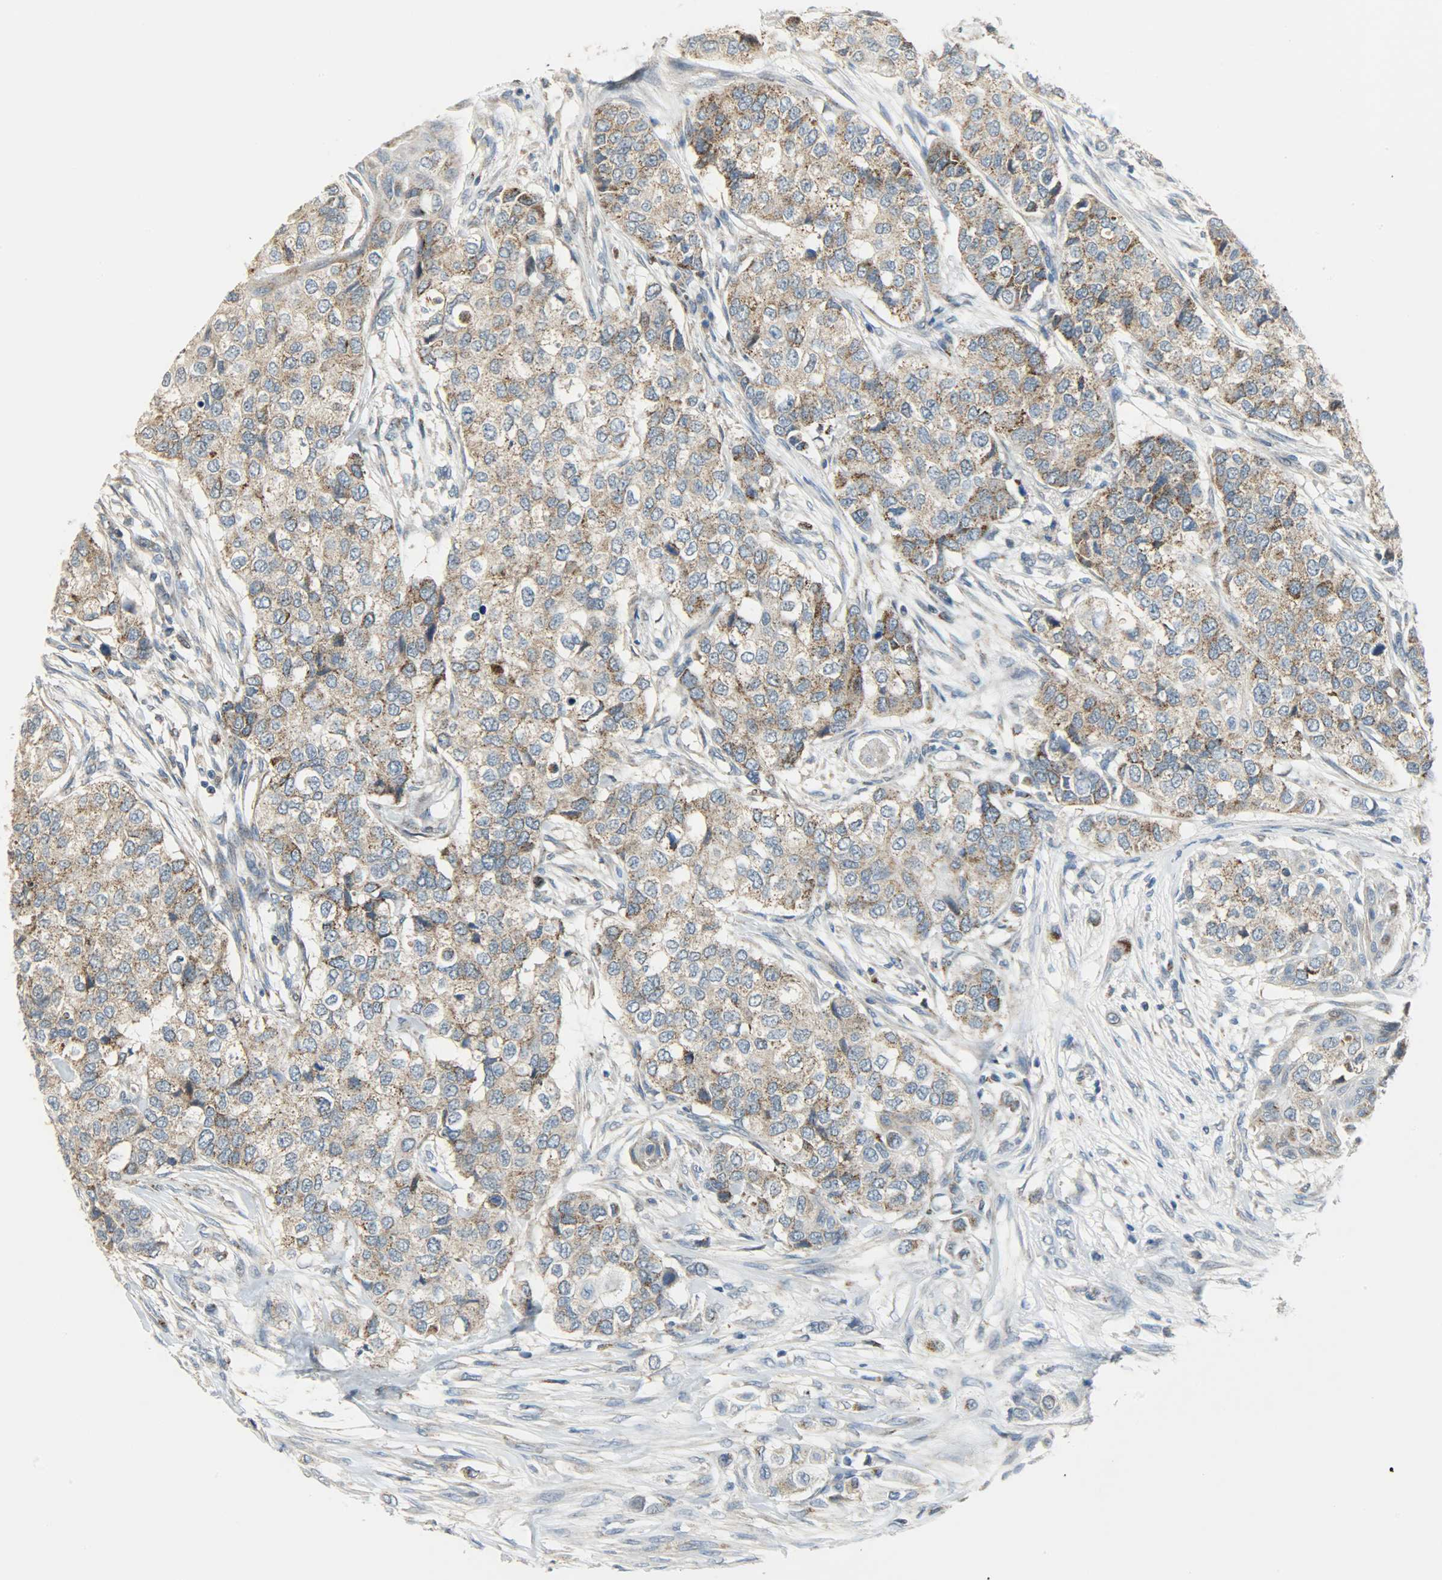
{"staining": {"intensity": "moderate", "quantity": ">75%", "location": "cytoplasmic/membranous"}, "tissue": "breast cancer", "cell_type": "Tumor cells", "image_type": "cancer", "snomed": [{"axis": "morphology", "description": "Normal tissue, NOS"}, {"axis": "morphology", "description": "Duct carcinoma"}, {"axis": "topography", "description": "Breast"}], "caption": "A photomicrograph of human intraductal carcinoma (breast) stained for a protein shows moderate cytoplasmic/membranous brown staining in tumor cells.", "gene": "PPP1R1B", "patient": {"sex": "female", "age": 49}}